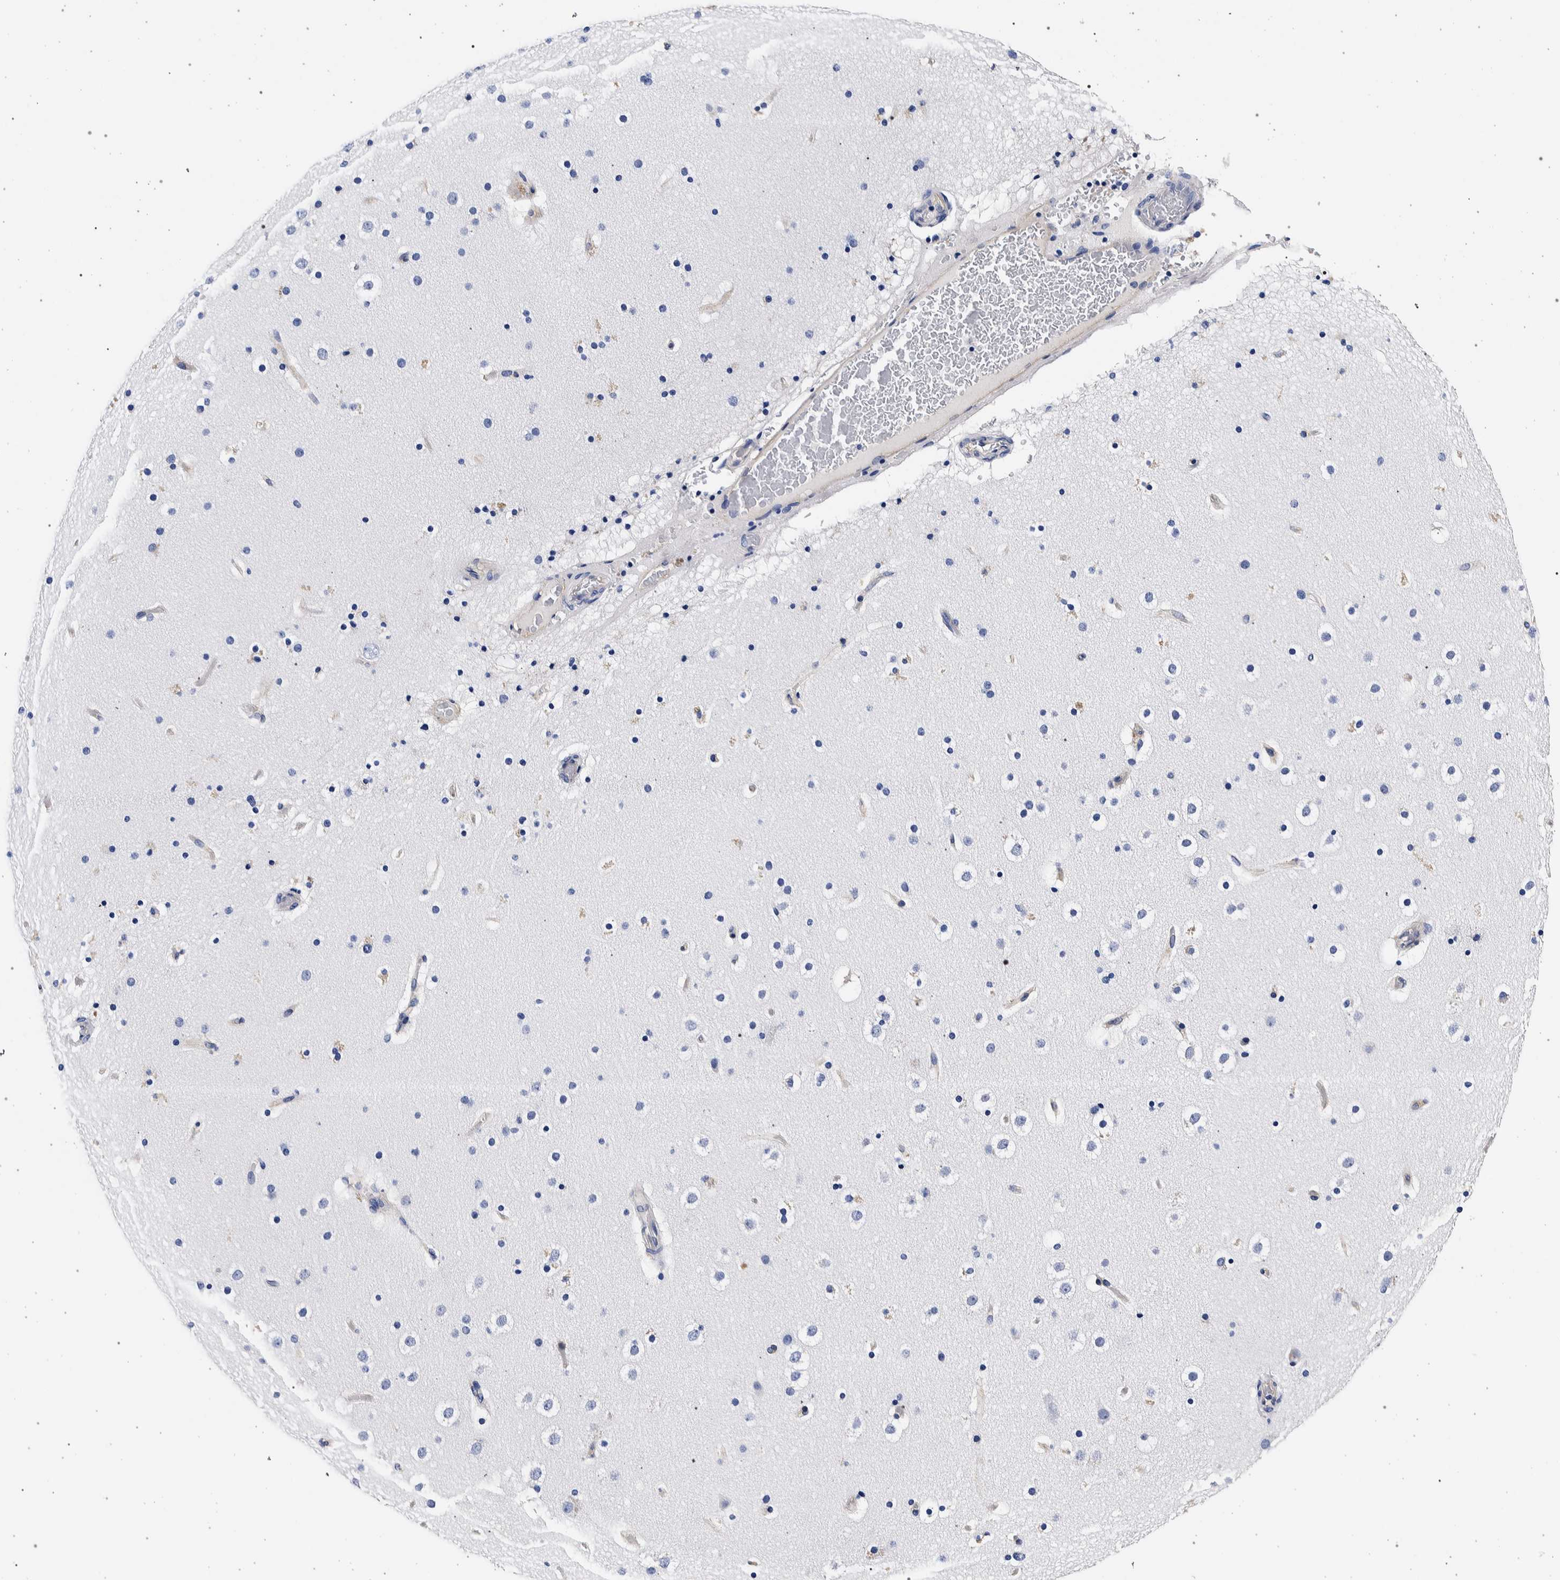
{"staining": {"intensity": "negative", "quantity": "none", "location": "none"}, "tissue": "cerebral cortex", "cell_type": "Endothelial cells", "image_type": "normal", "snomed": [{"axis": "morphology", "description": "Normal tissue, NOS"}, {"axis": "topography", "description": "Cerebral cortex"}], "caption": "Endothelial cells show no significant positivity in benign cerebral cortex. Nuclei are stained in blue.", "gene": "NIBAN2", "patient": {"sex": "male", "age": 57}}